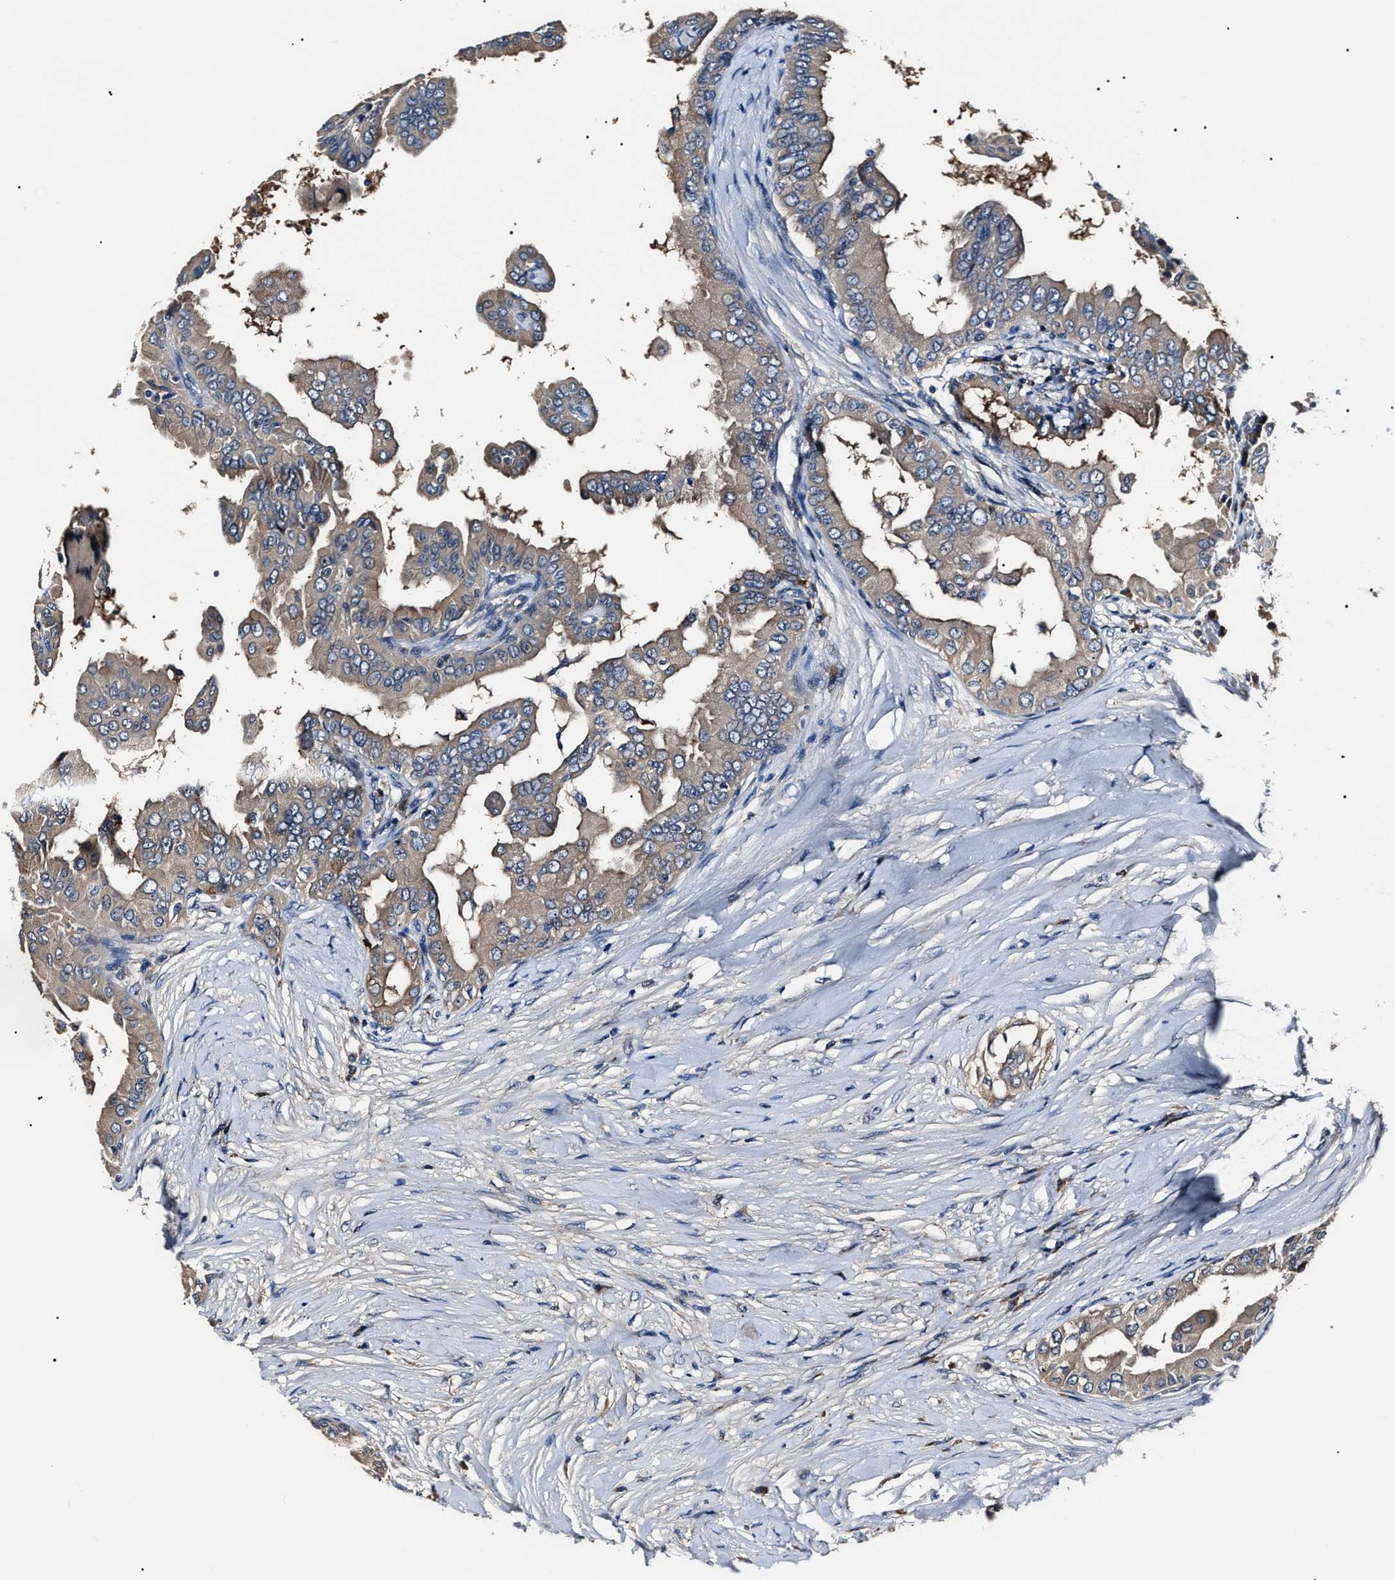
{"staining": {"intensity": "weak", "quantity": "<25%", "location": "cytoplasmic/membranous"}, "tissue": "thyroid cancer", "cell_type": "Tumor cells", "image_type": "cancer", "snomed": [{"axis": "morphology", "description": "Papillary adenocarcinoma, NOS"}, {"axis": "topography", "description": "Thyroid gland"}], "caption": "Immunohistochemical staining of thyroid papillary adenocarcinoma reveals no significant positivity in tumor cells.", "gene": "IFT81", "patient": {"sex": "male", "age": 33}}